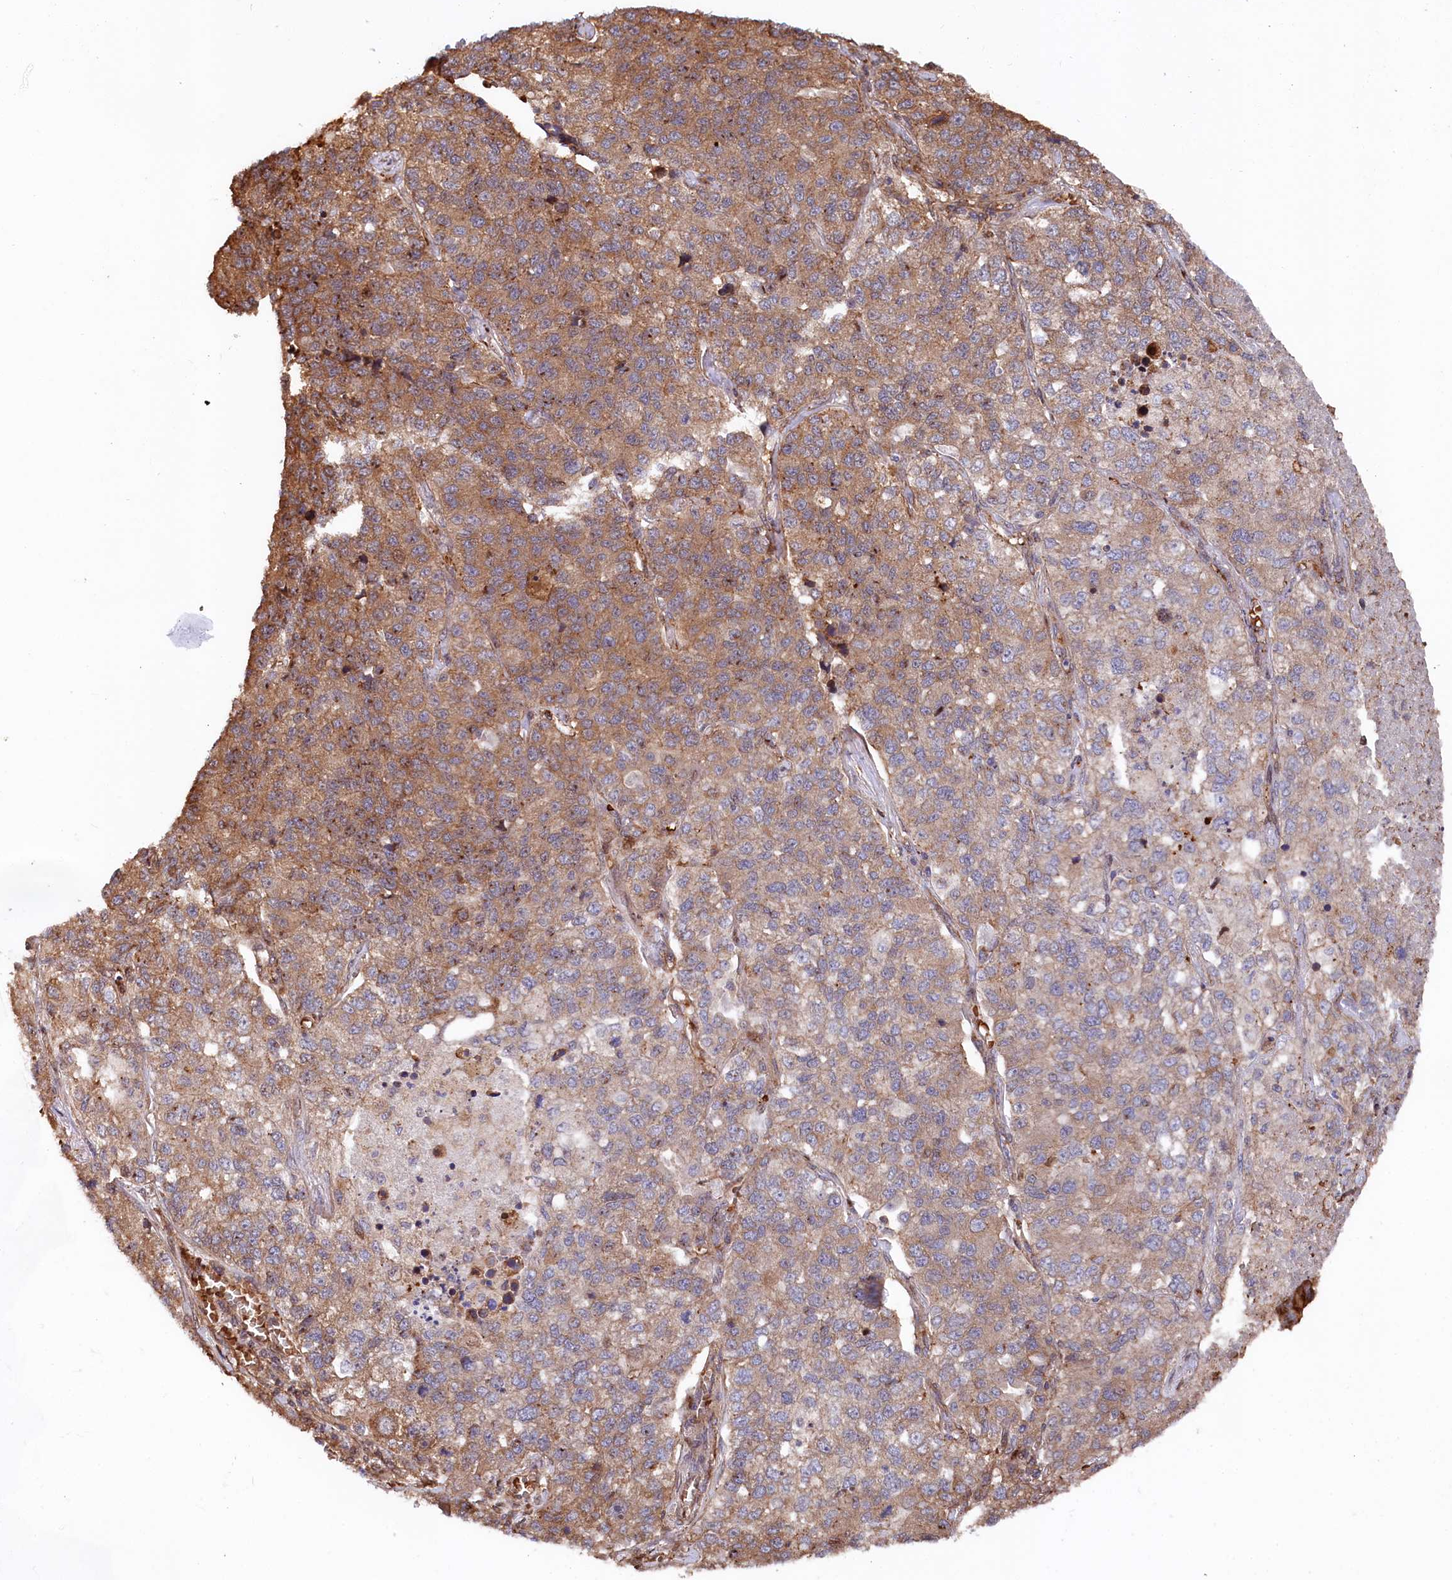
{"staining": {"intensity": "moderate", "quantity": ">75%", "location": "cytoplasmic/membranous"}, "tissue": "lung cancer", "cell_type": "Tumor cells", "image_type": "cancer", "snomed": [{"axis": "morphology", "description": "Adenocarcinoma, NOS"}, {"axis": "topography", "description": "Lung"}], "caption": "High-magnification brightfield microscopy of lung cancer stained with DAB (brown) and counterstained with hematoxylin (blue). tumor cells exhibit moderate cytoplasmic/membranous staining is appreciated in approximately>75% of cells.", "gene": "TNKS1BP1", "patient": {"sex": "male", "age": 49}}